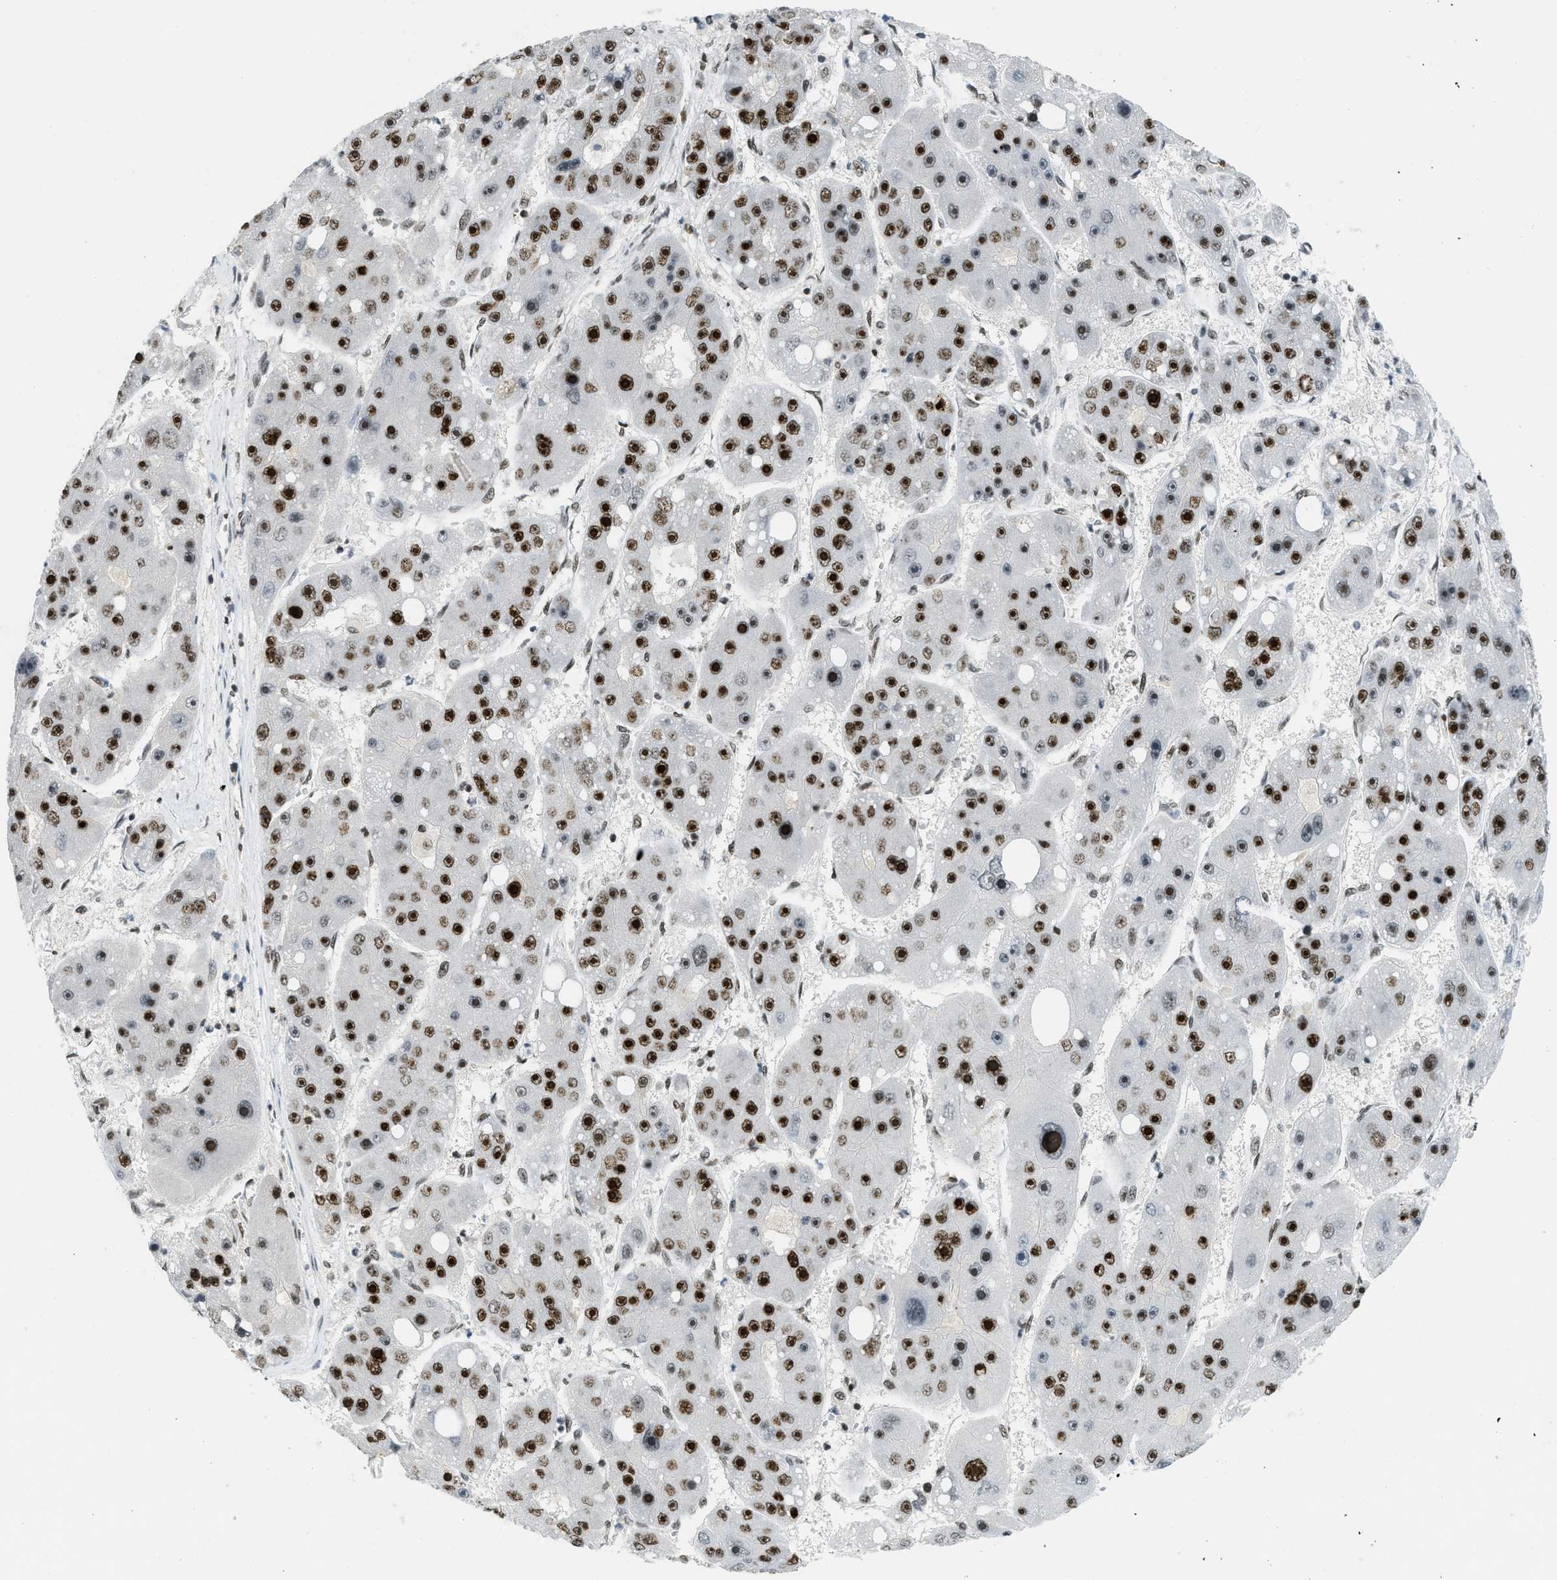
{"staining": {"intensity": "strong", "quantity": ">75%", "location": "nuclear"}, "tissue": "liver cancer", "cell_type": "Tumor cells", "image_type": "cancer", "snomed": [{"axis": "morphology", "description": "Carcinoma, Hepatocellular, NOS"}, {"axis": "topography", "description": "Liver"}], "caption": "Hepatocellular carcinoma (liver) stained for a protein (brown) reveals strong nuclear positive expression in about >75% of tumor cells.", "gene": "URB1", "patient": {"sex": "female", "age": 61}}